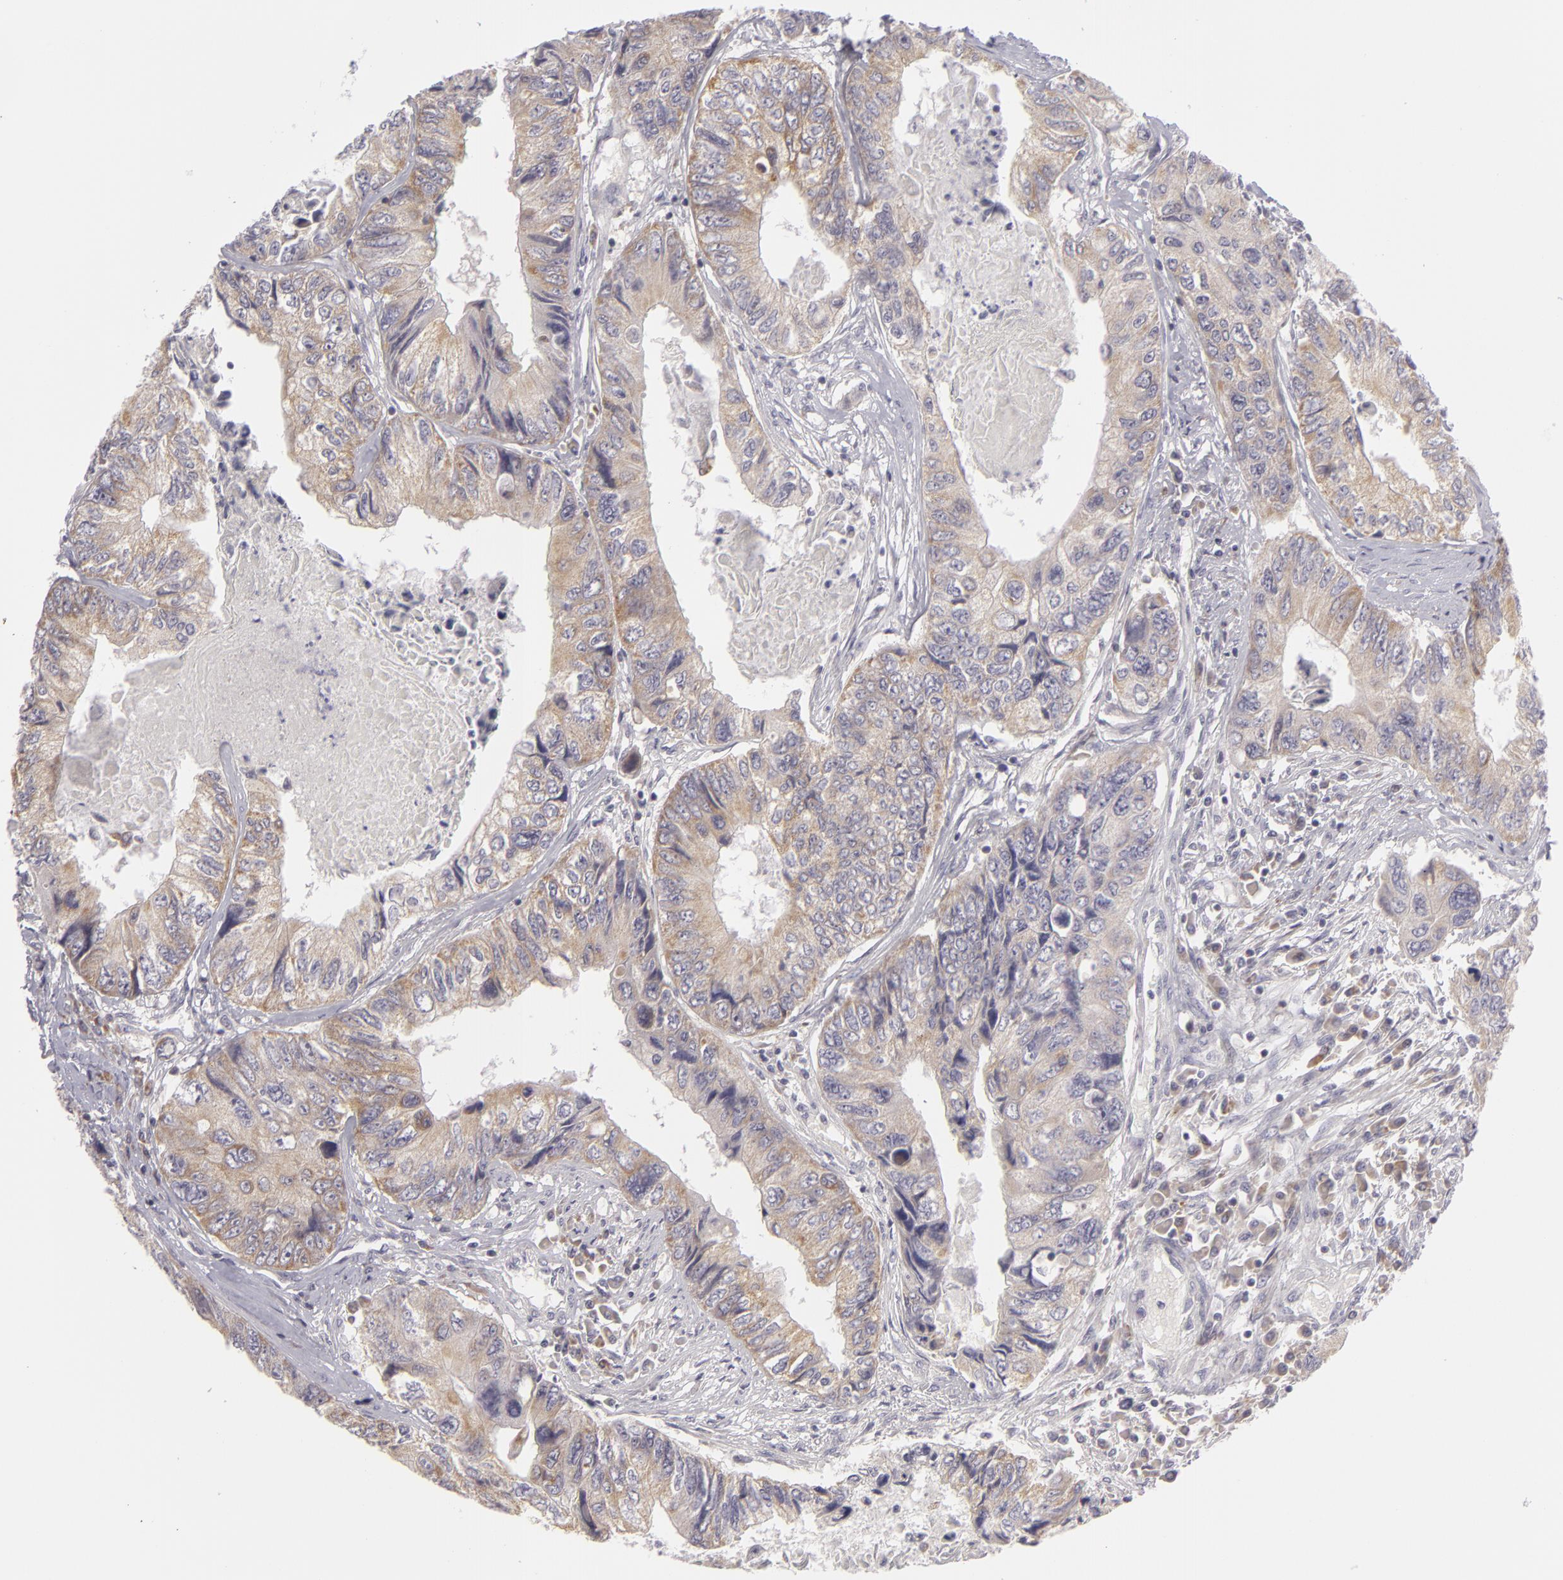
{"staining": {"intensity": "weak", "quantity": "25%-75%", "location": "cytoplasmic/membranous"}, "tissue": "colorectal cancer", "cell_type": "Tumor cells", "image_type": "cancer", "snomed": [{"axis": "morphology", "description": "Adenocarcinoma, NOS"}, {"axis": "topography", "description": "Rectum"}], "caption": "Human colorectal adenocarcinoma stained with a brown dye shows weak cytoplasmic/membranous positive expression in about 25%-75% of tumor cells.", "gene": "ATP2B3", "patient": {"sex": "female", "age": 82}}